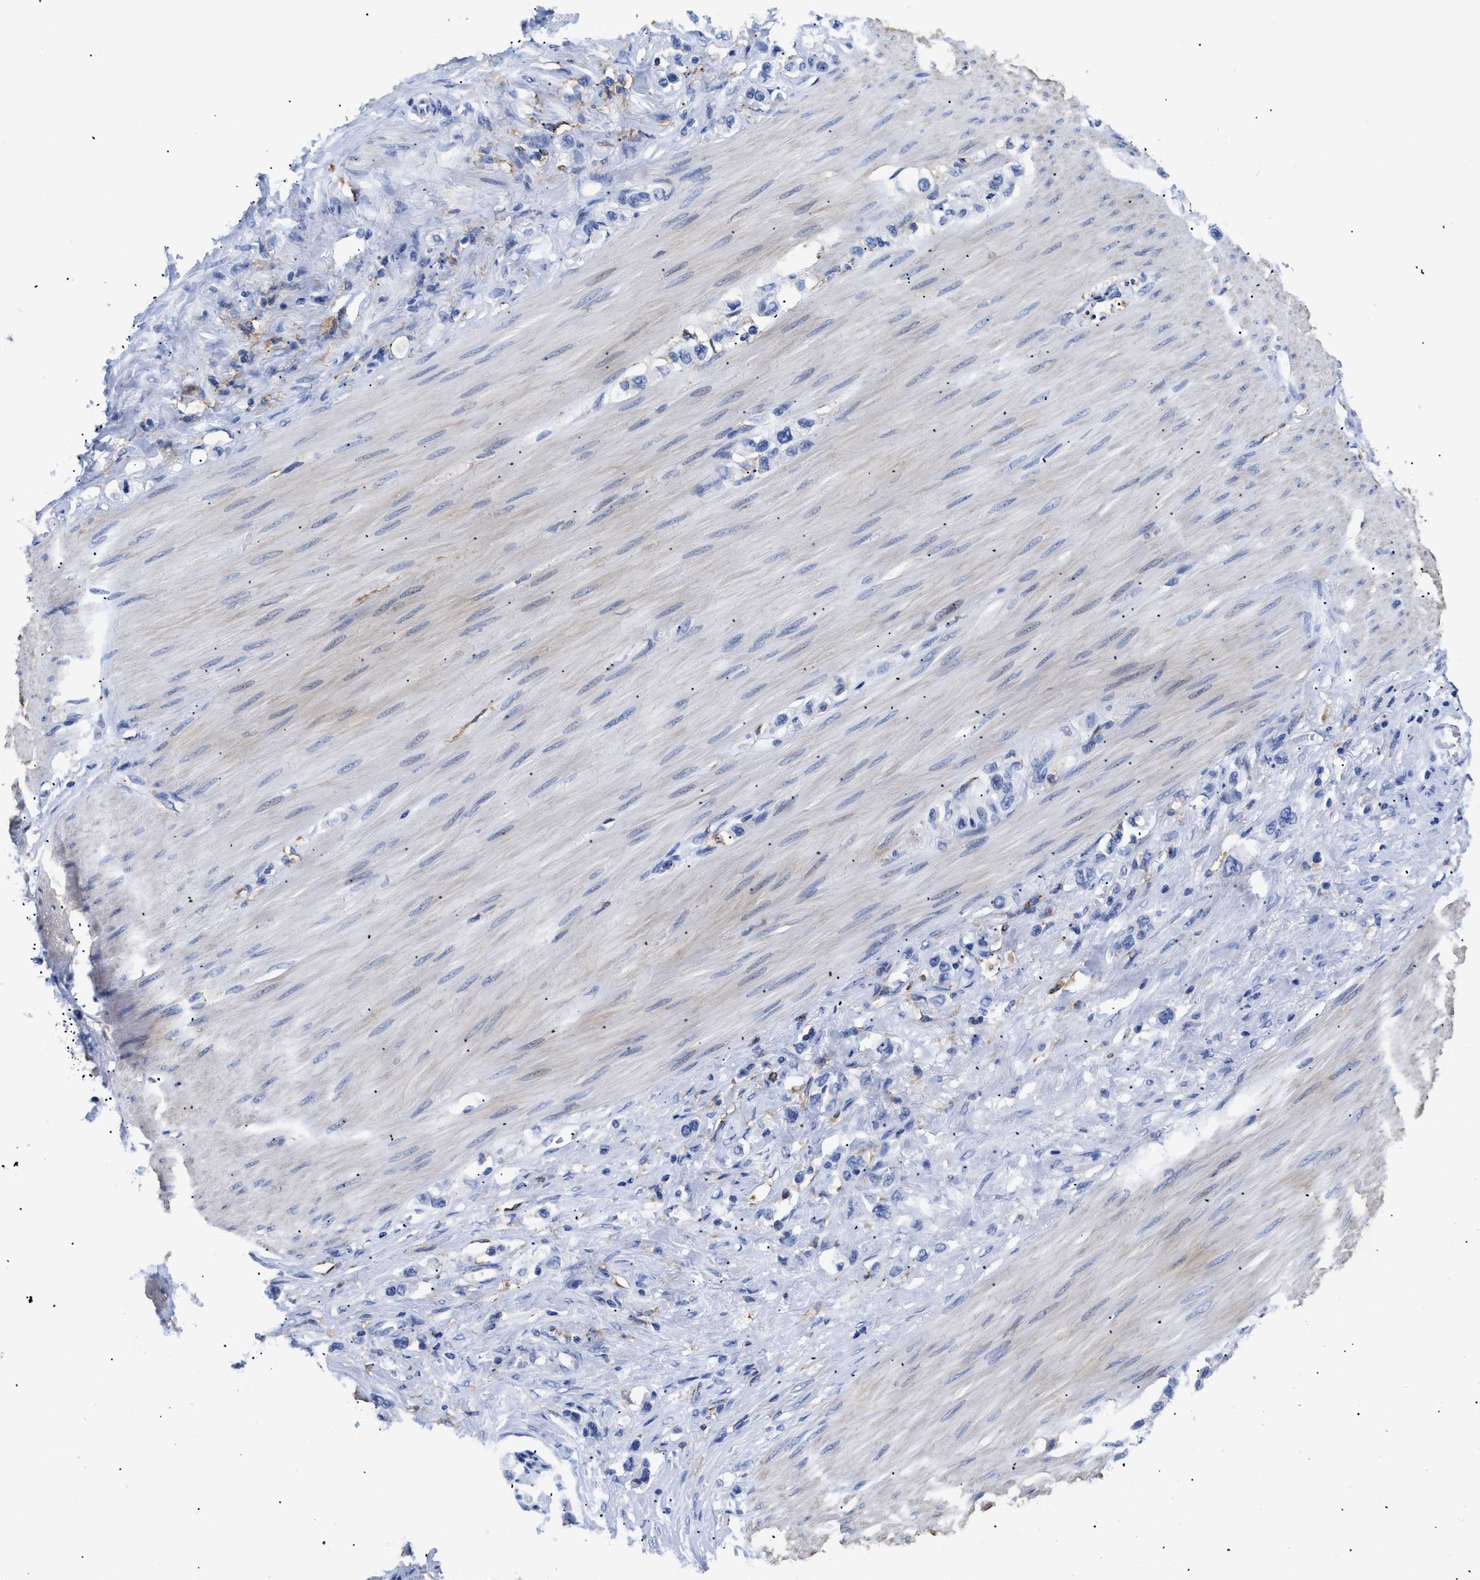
{"staining": {"intensity": "negative", "quantity": "none", "location": "none"}, "tissue": "stomach cancer", "cell_type": "Tumor cells", "image_type": "cancer", "snomed": [{"axis": "morphology", "description": "Adenocarcinoma, NOS"}, {"axis": "topography", "description": "Stomach"}], "caption": "This photomicrograph is of stomach cancer (adenocarcinoma) stained with IHC to label a protein in brown with the nuclei are counter-stained blue. There is no staining in tumor cells.", "gene": "HLA-DPA1", "patient": {"sex": "female", "age": 65}}